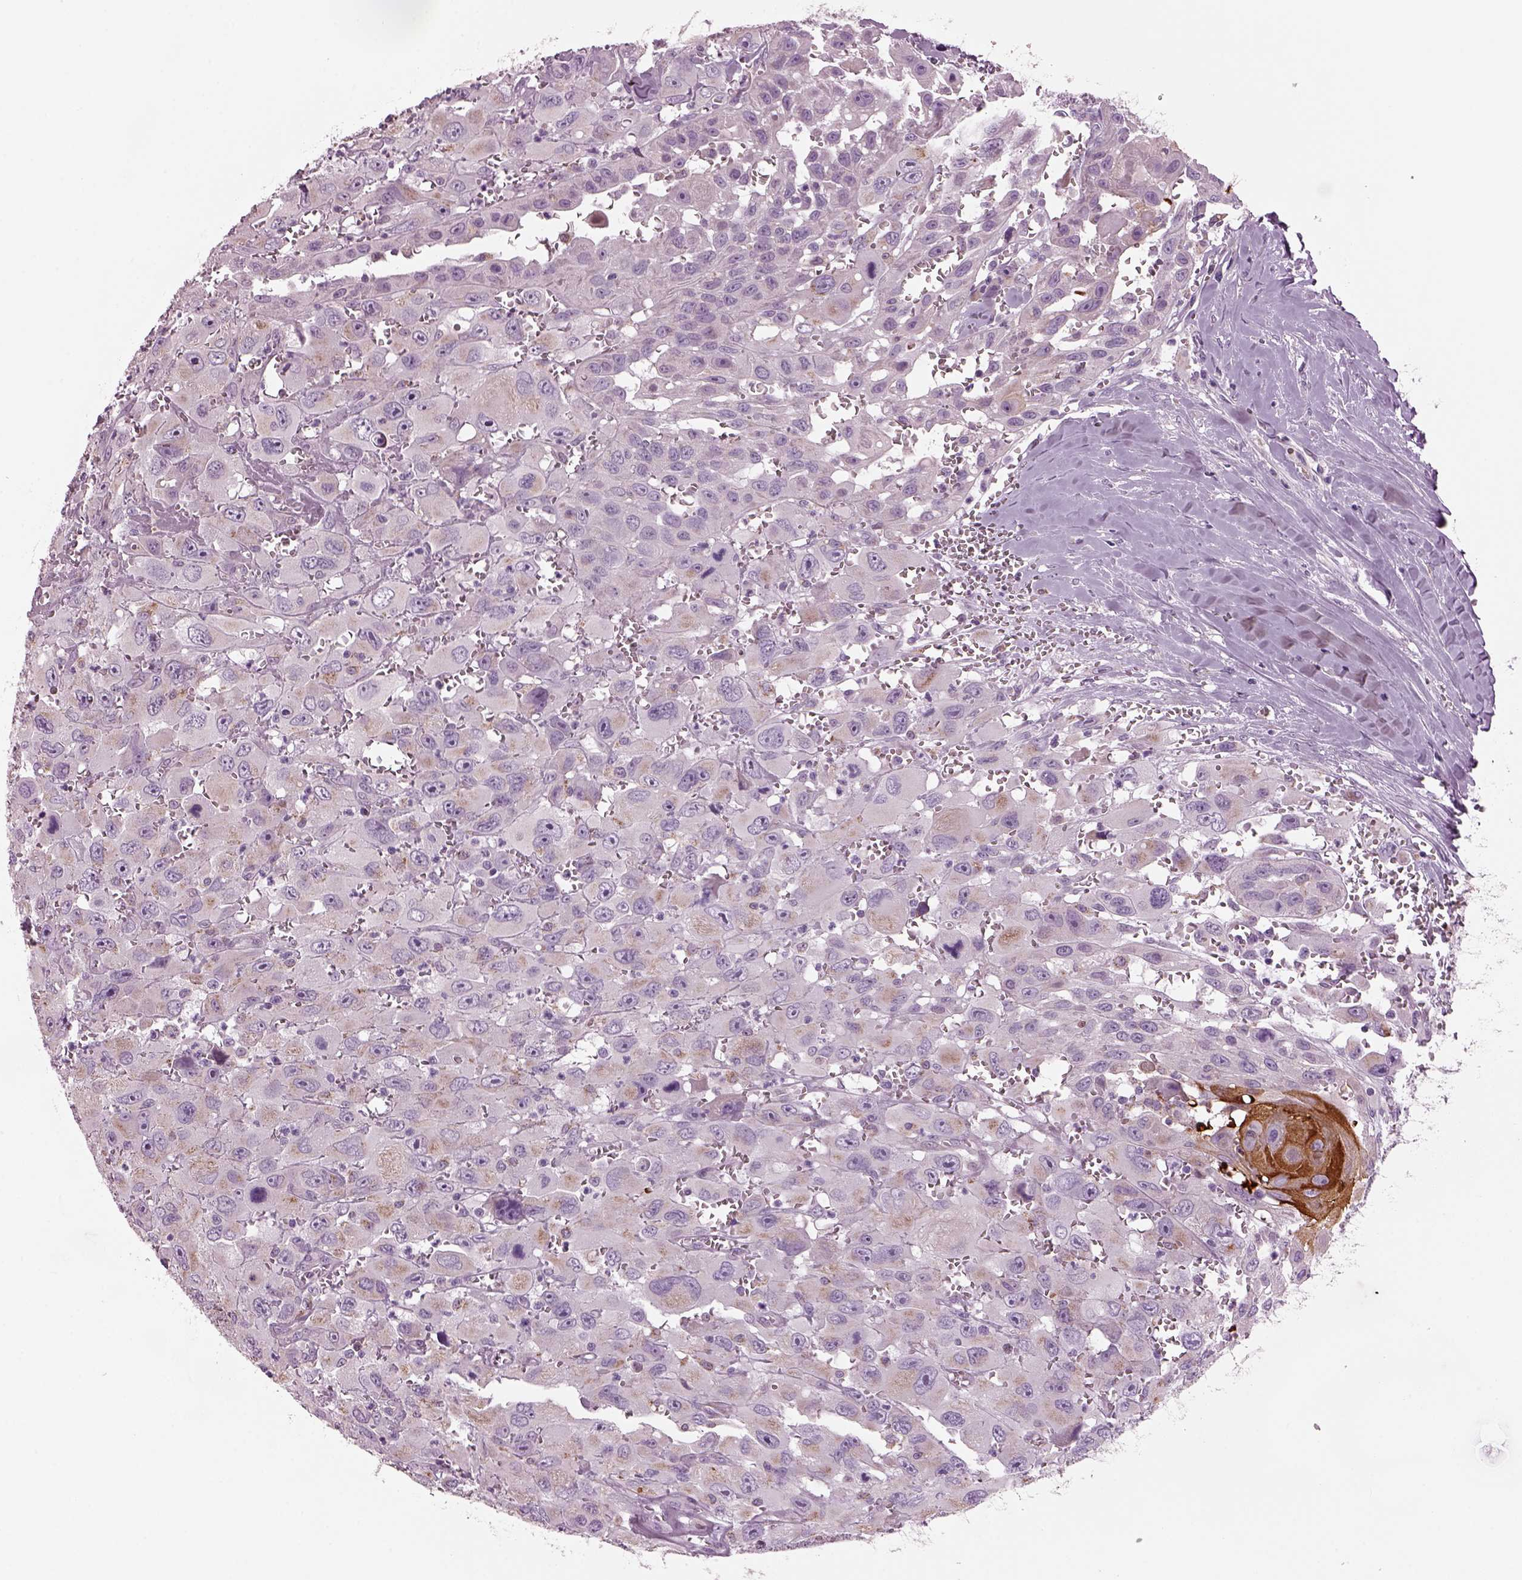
{"staining": {"intensity": "weak", "quantity": ">75%", "location": "cytoplasmic/membranous"}, "tissue": "head and neck cancer", "cell_type": "Tumor cells", "image_type": "cancer", "snomed": [{"axis": "morphology", "description": "Squamous cell carcinoma, NOS"}, {"axis": "morphology", "description": "Squamous cell carcinoma, metastatic, NOS"}, {"axis": "topography", "description": "Oral tissue"}, {"axis": "topography", "description": "Head-Neck"}], "caption": "Immunohistochemistry (IHC) staining of head and neck squamous cell carcinoma, which demonstrates low levels of weak cytoplasmic/membranous staining in approximately >75% of tumor cells indicating weak cytoplasmic/membranous protein staining. The staining was performed using DAB (brown) for protein detection and nuclei were counterstained in hematoxylin (blue).", "gene": "PRR9", "patient": {"sex": "female", "age": 85}}